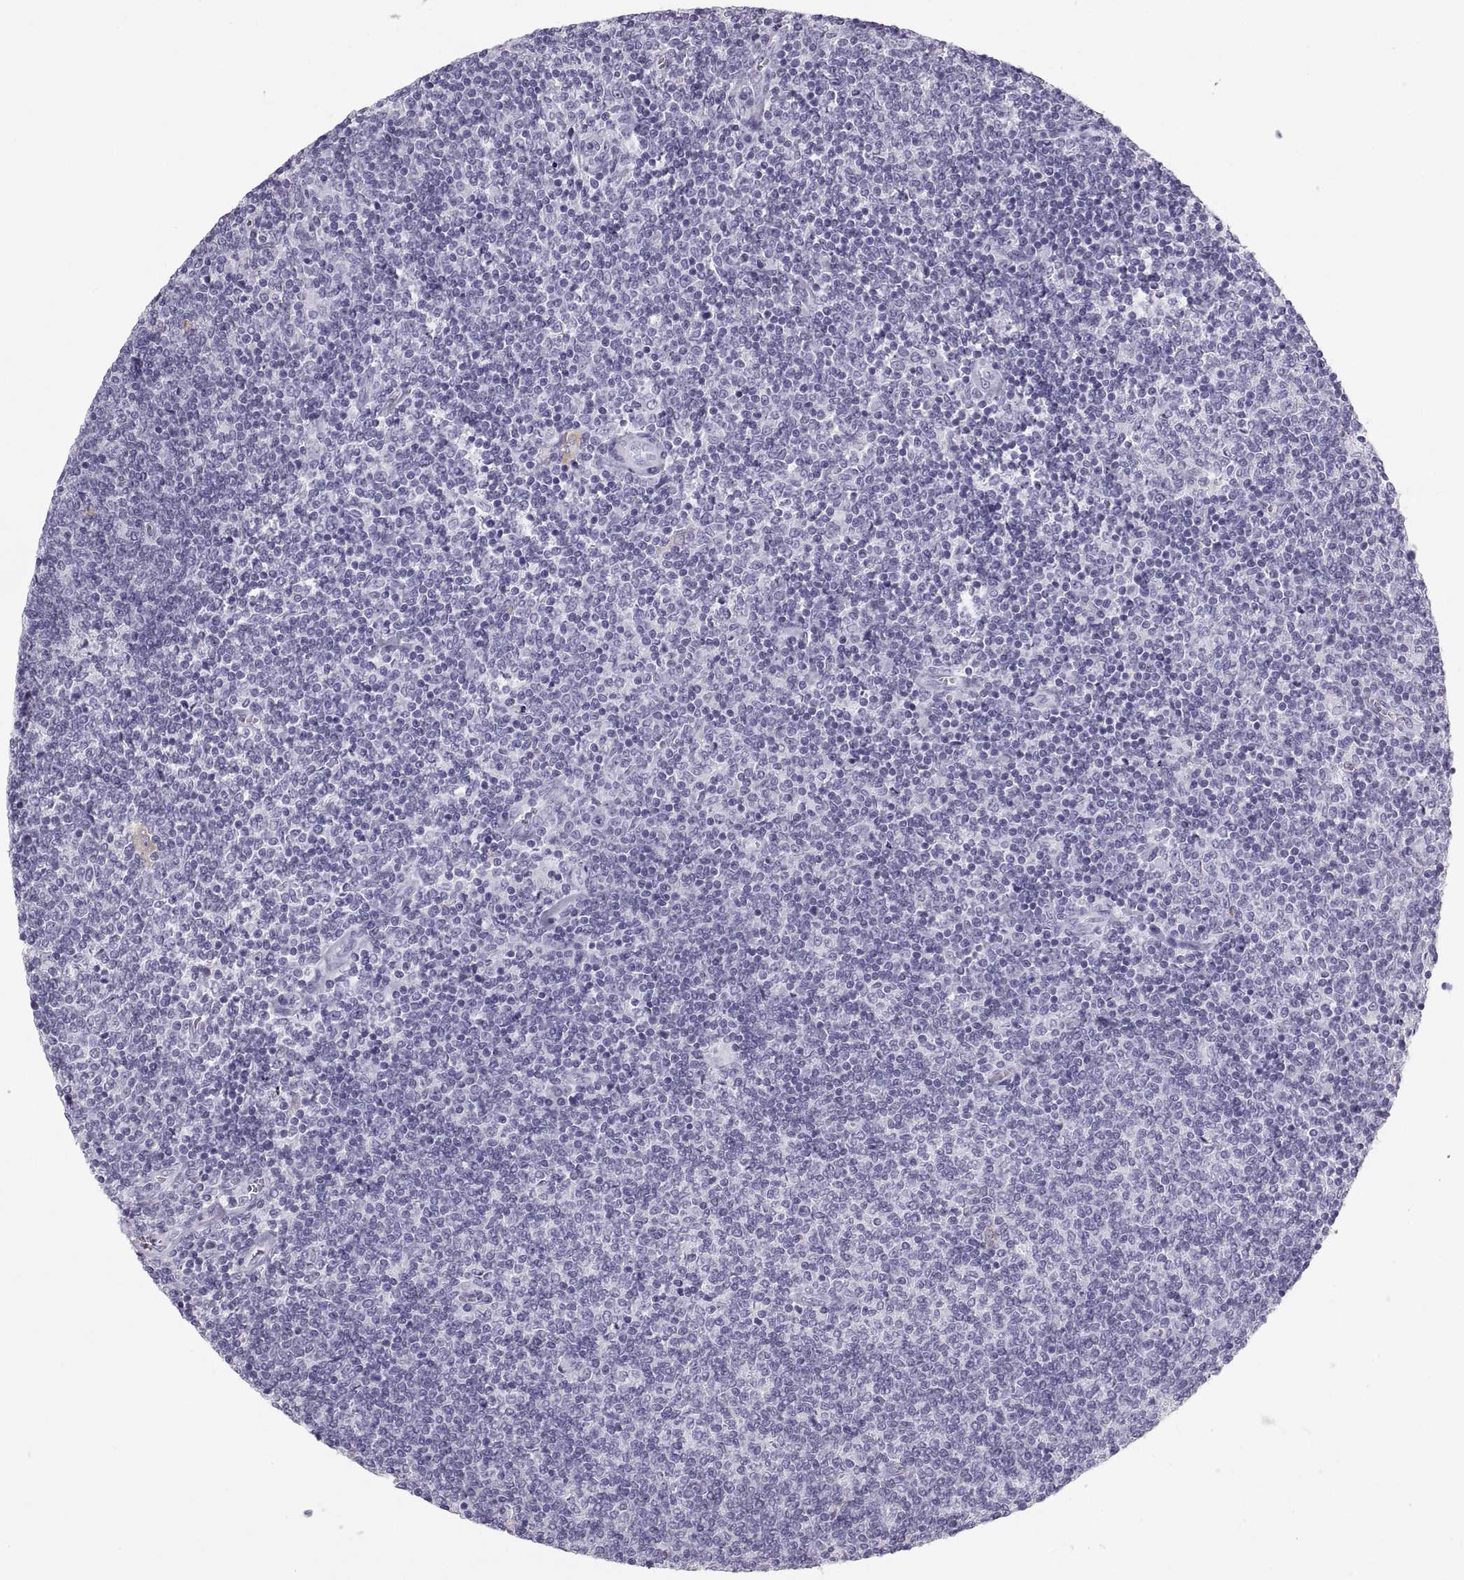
{"staining": {"intensity": "negative", "quantity": "none", "location": "none"}, "tissue": "lymphoma", "cell_type": "Tumor cells", "image_type": "cancer", "snomed": [{"axis": "morphology", "description": "Malignant lymphoma, non-Hodgkin's type, Low grade"}, {"axis": "topography", "description": "Lymph node"}], "caption": "Immunohistochemical staining of human malignant lymphoma, non-Hodgkin's type (low-grade) displays no significant expression in tumor cells.", "gene": "SLC22A6", "patient": {"sex": "male", "age": 52}}